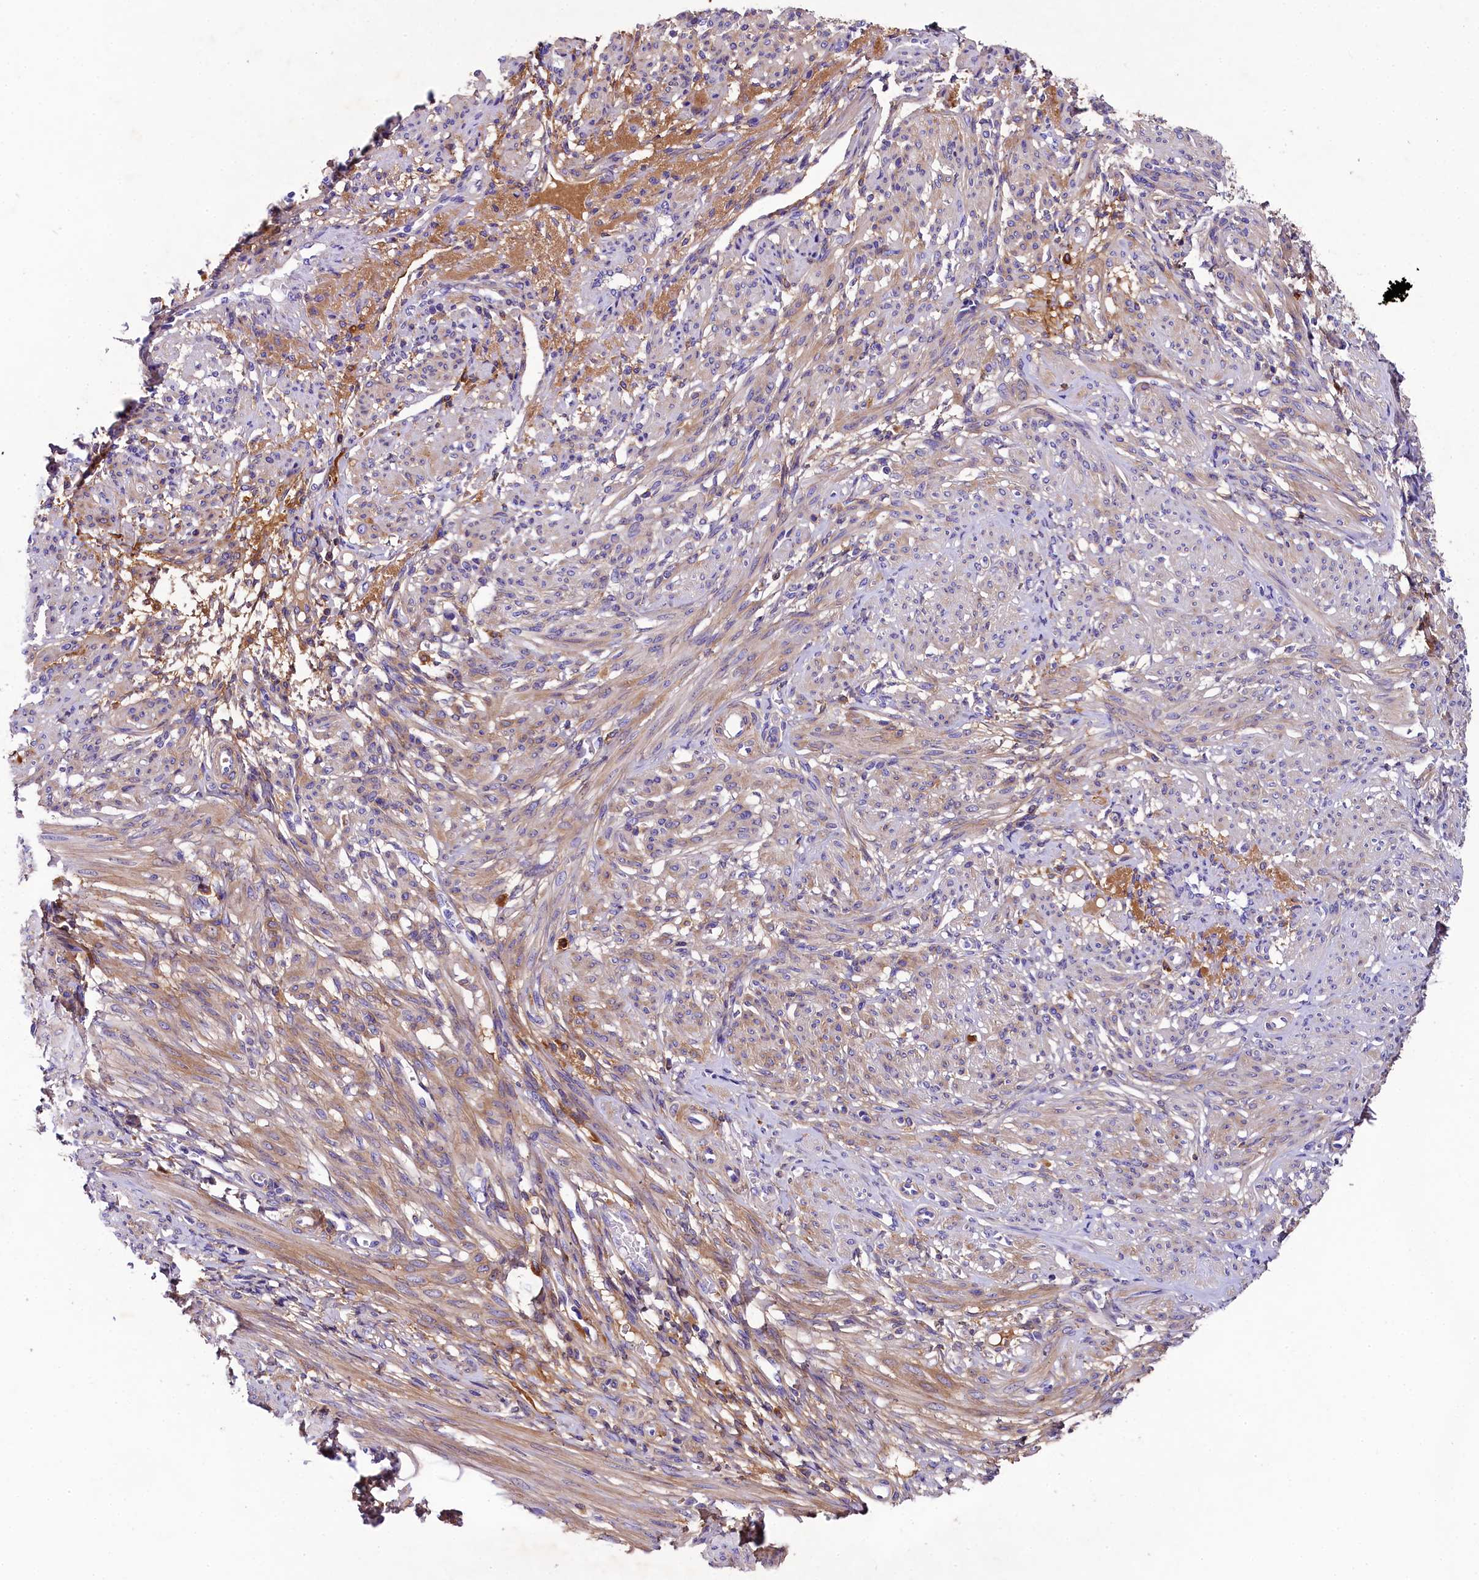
{"staining": {"intensity": "moderate", "quantity": "25%-75%", "location": "cytoplasmic/membranous"}, "tissue": "smooth muscle", "cell_type": "Smooth muscle cells", "image_type": "normal", "snomed": [{"axis": "morphology", "description": "Normal tissue, NOS"}, {"axis": "topography", "description": "Smooth muscle"}], "caption": "Smooth muscle stained for a protein (brown) demonstrates moderate cytoplasmic/membranous positive expression in approximately 25%-75% of smooth muscle cells.", "gene": "SOD3", "patient": {"sex": "female", "age": 39}}